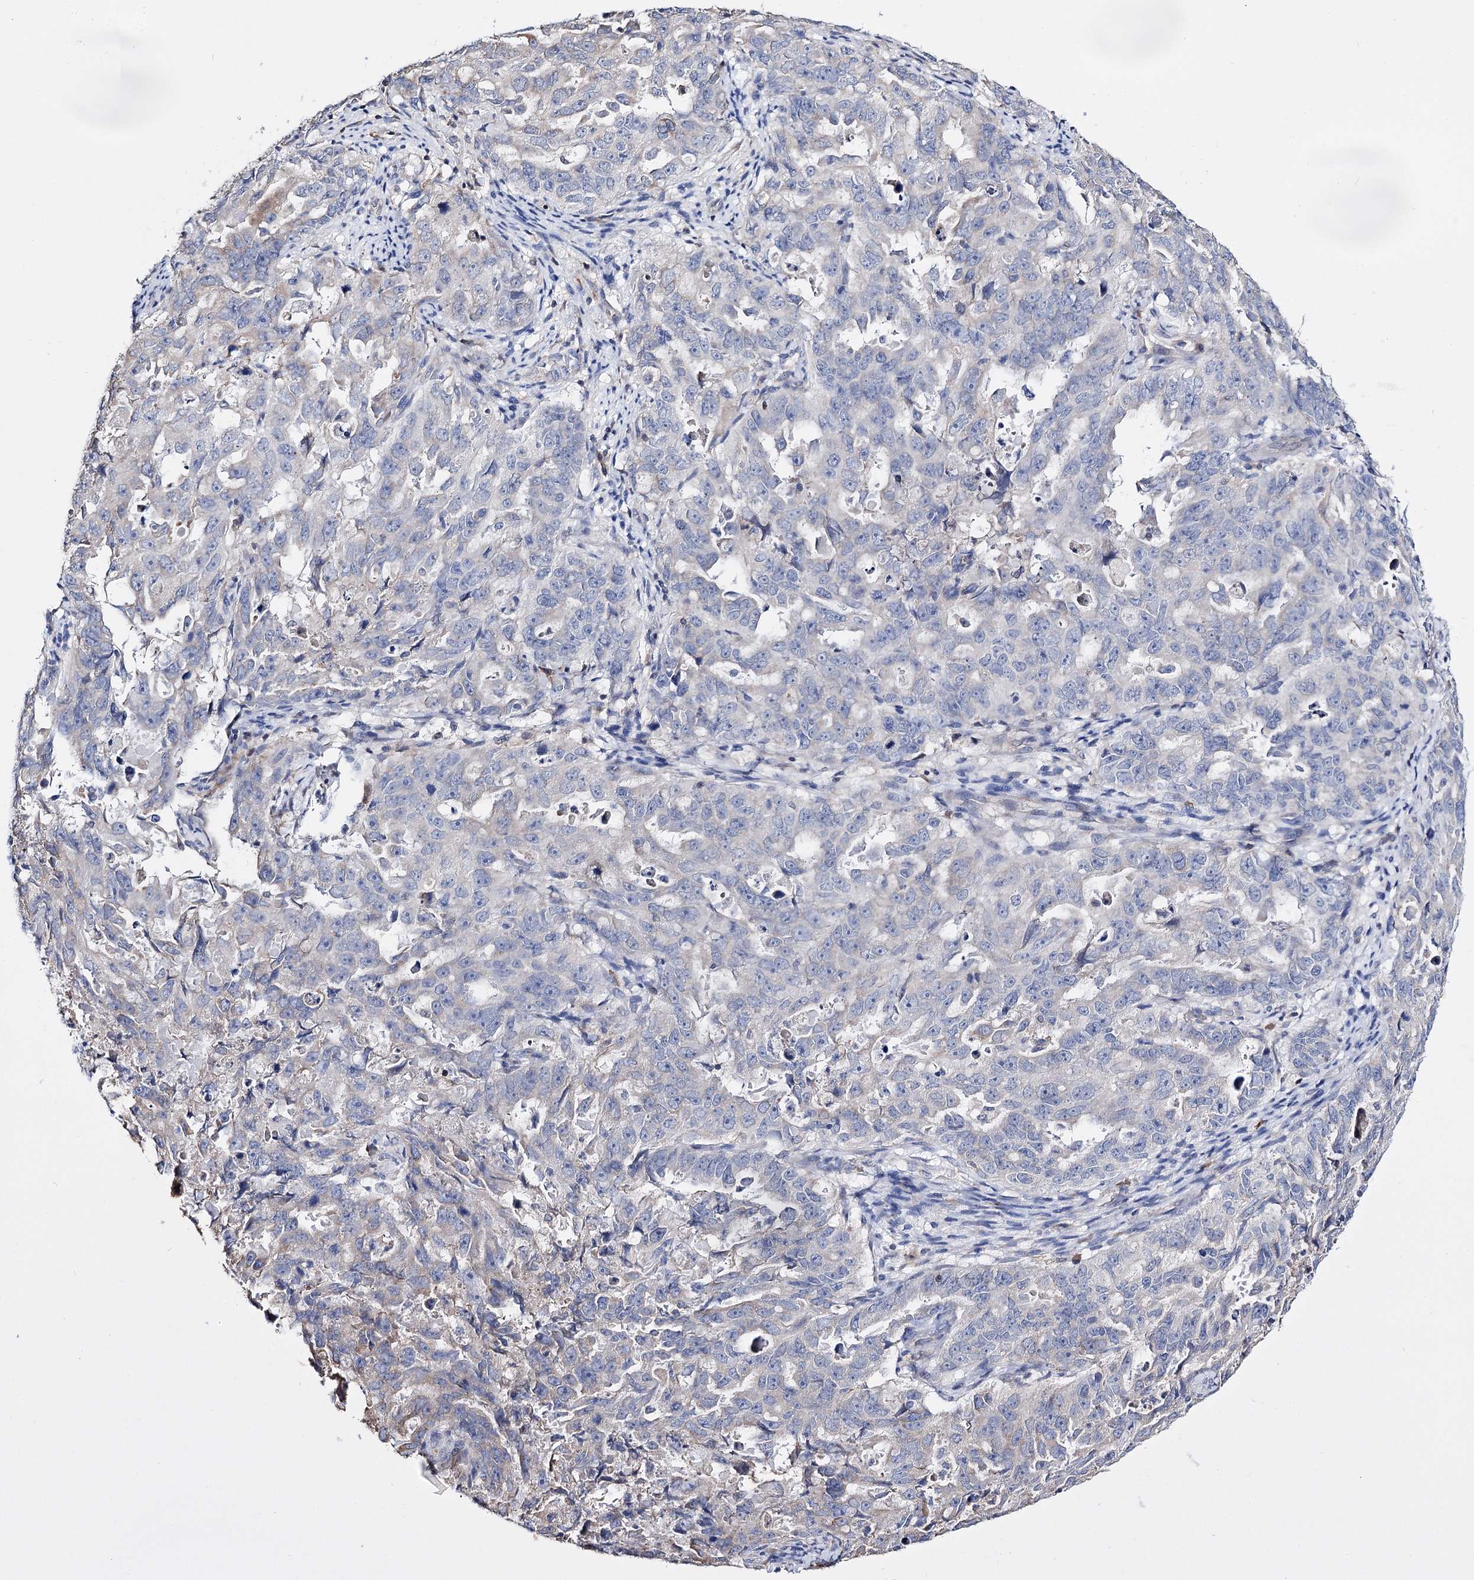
{"staining": {"intensity": "negative", "quantity": "none", "location": "none"}, "tissue": "endometrial cancer", "cell_type": "Tumor cells", "image_type": "cancer", "snomed": [{"axis": "morphology", "description": "Adenocarcinoma, NOS"}, {"axis": "topography", "description": "Endometrium"}], "caption": "Immunohistochemistry (IHC) photomicrograph of human endometrial adenocarcinoma stained for a protein (brown), which exhibits no expression in tumor cells. Brightfield microscopy of IHC stained with DAB (3,3'-diaminobenzidine) (brown) and hematoxylin (blue), captured at high magnification.", "gene": "PTER", "patient": {"sex": "female", "age": 65}}